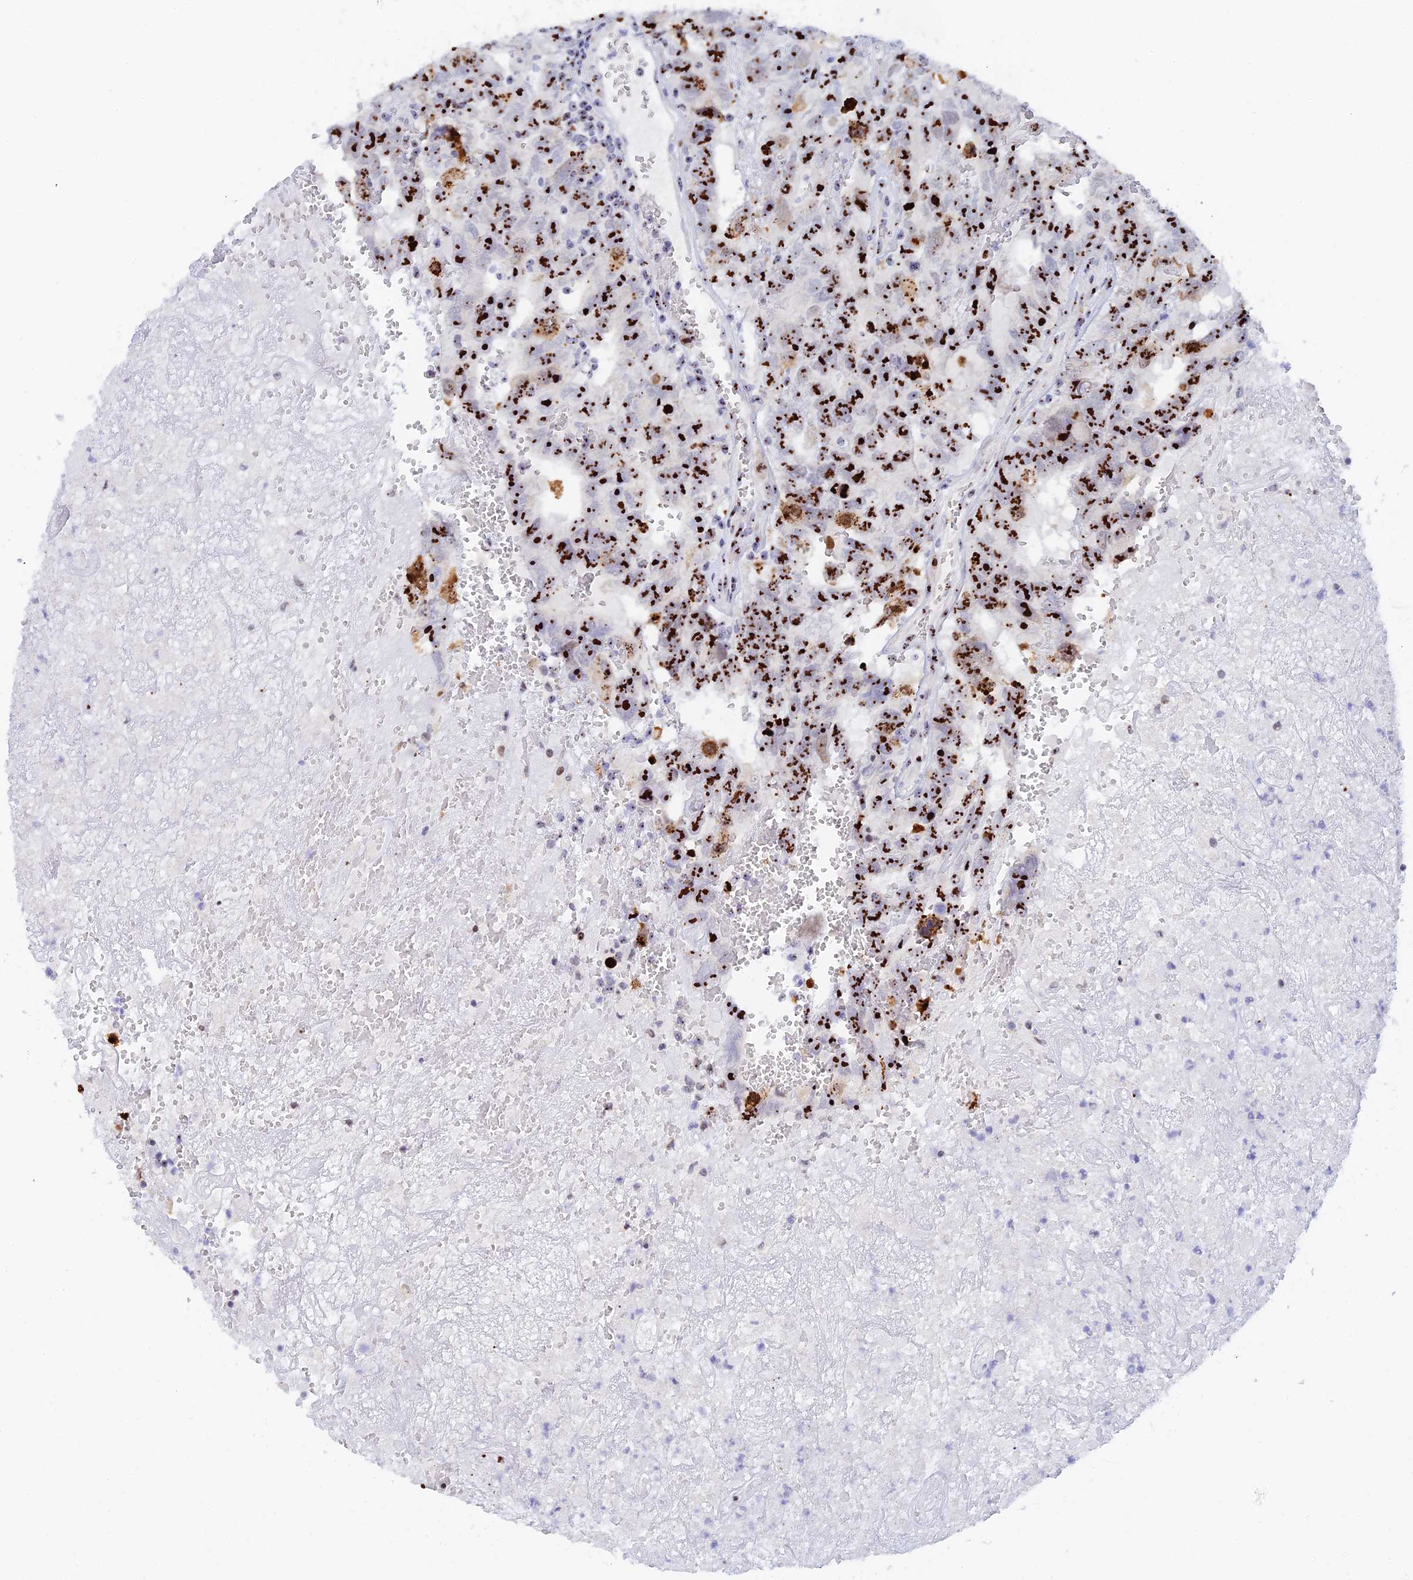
{"staining": {"intensity": "strong", "quantity": ">75%", "location": "nuclear"}, "tissue": "testis cancer", "cell_type": "Tumor cells", "image_type": "cancer", "snomed": [{"axis": "morphology", "description": "Carcinoma, Embryonal, NOS"}, {"axis": "topography", "description": "Testis"}], "caption": "The image displays staining of testis cancer (embryonal carcinoma), revealing strong nuclear protein positivity (brown color) within tumor cells. (Brightfield microscopy of DAB IHC at high magnification).", "gene": "RSL1D1", "patient": {"sex": "male", "age": 45}}